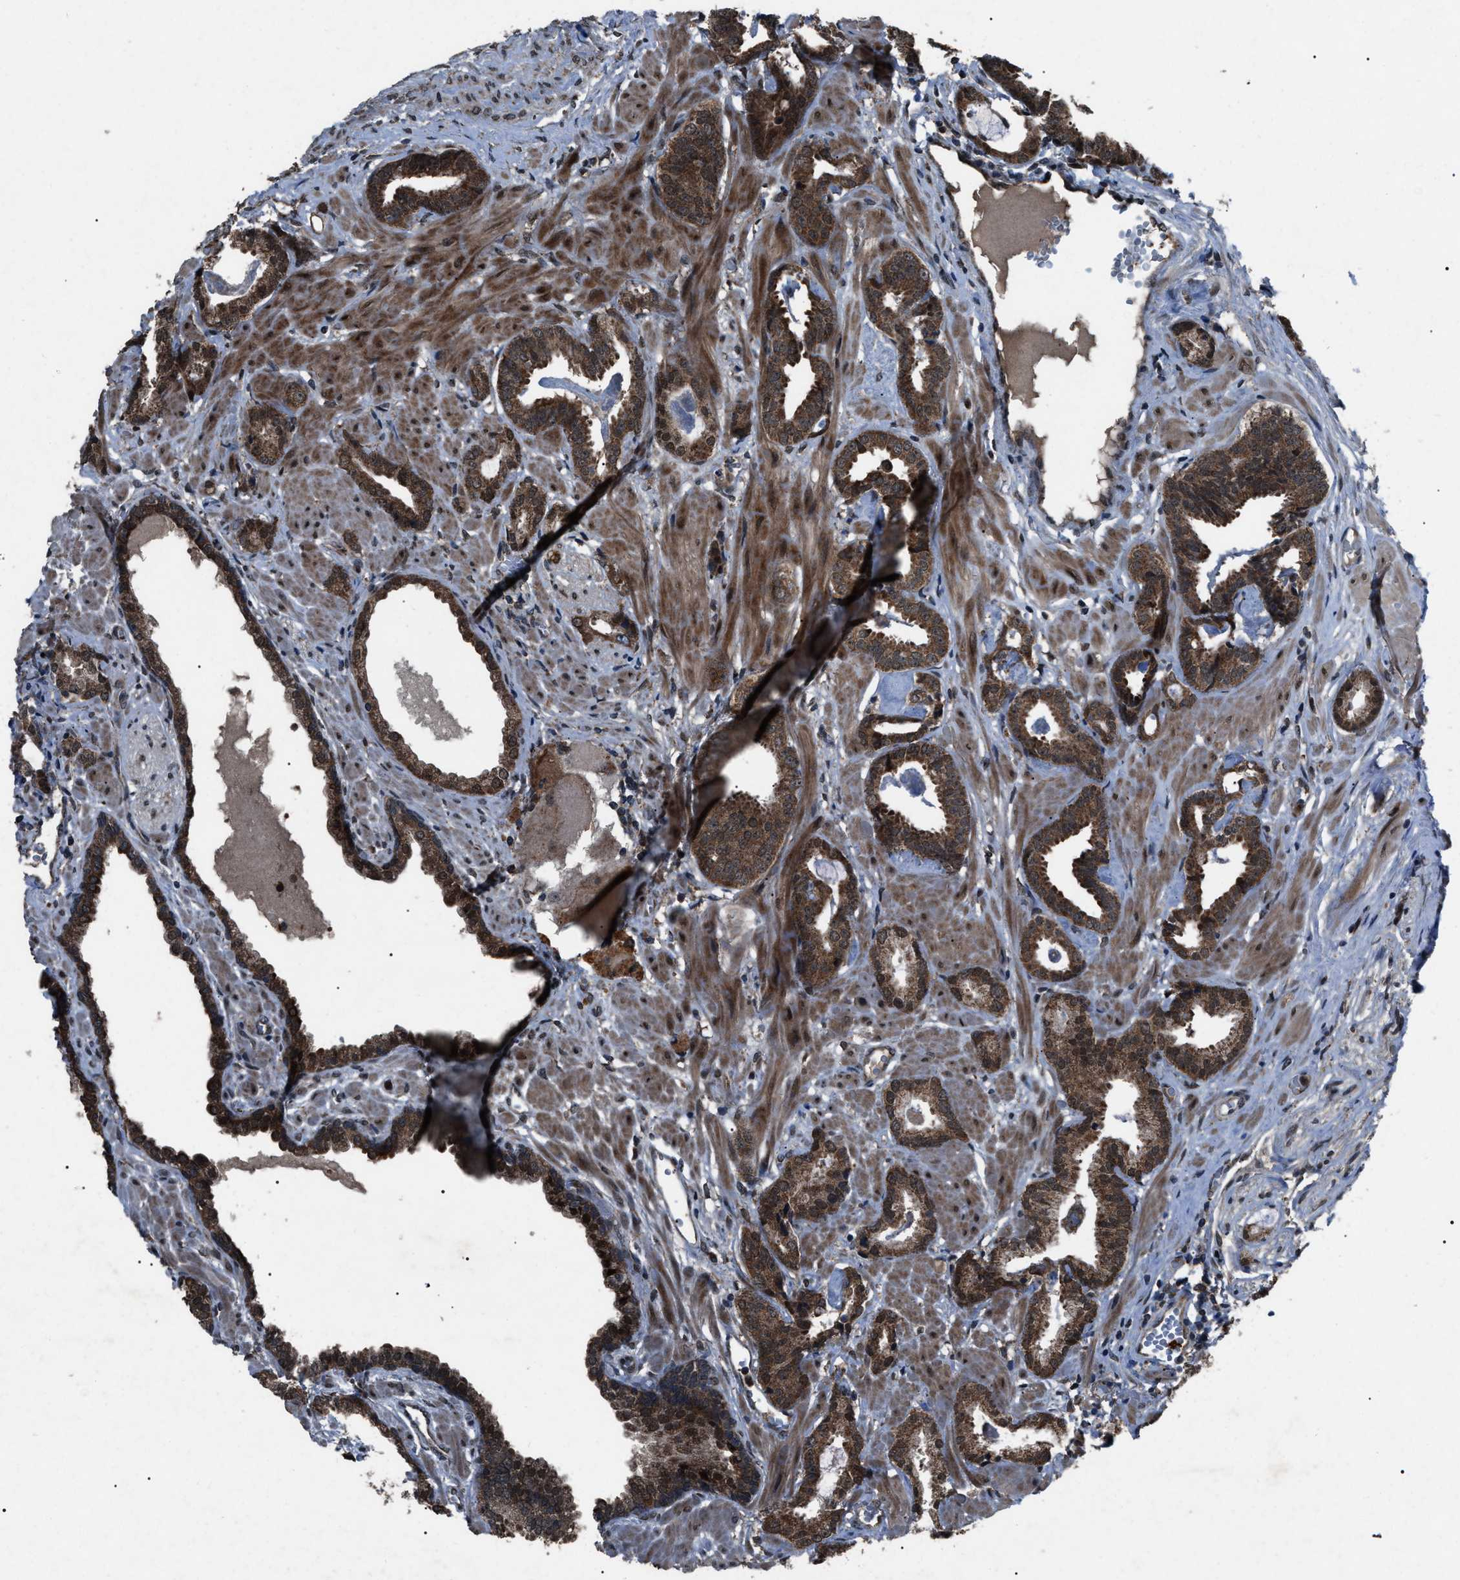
{"staining": {"intensity": "strong", "quantity": ">75%", "location": "cytoplasmic/membranous"}, "tissue": "prostate cancer", "cell_type": "Tumor cells", "image_type": "cancer", "snomed": [{"axis": "morphology", "description": "Adenocarcinoma, Low grade"}, {"axis": "topography", "description": "Prostate"}], "caption": "The photomicrograph shows immunohistochemical staining of low-grade adenocarcinoma (prostate). There is strong cytoplasmic/membranous positivity is seen in about >75% of tumor cells. Using DAB (3,3'-diaminobenzidine) (brown) and hematoxylin (blue) stains, captured at high magnification using brightfield microscopy.", "gene": "ZFAND2A", "patient": {"sex": "male", "age": 53}}